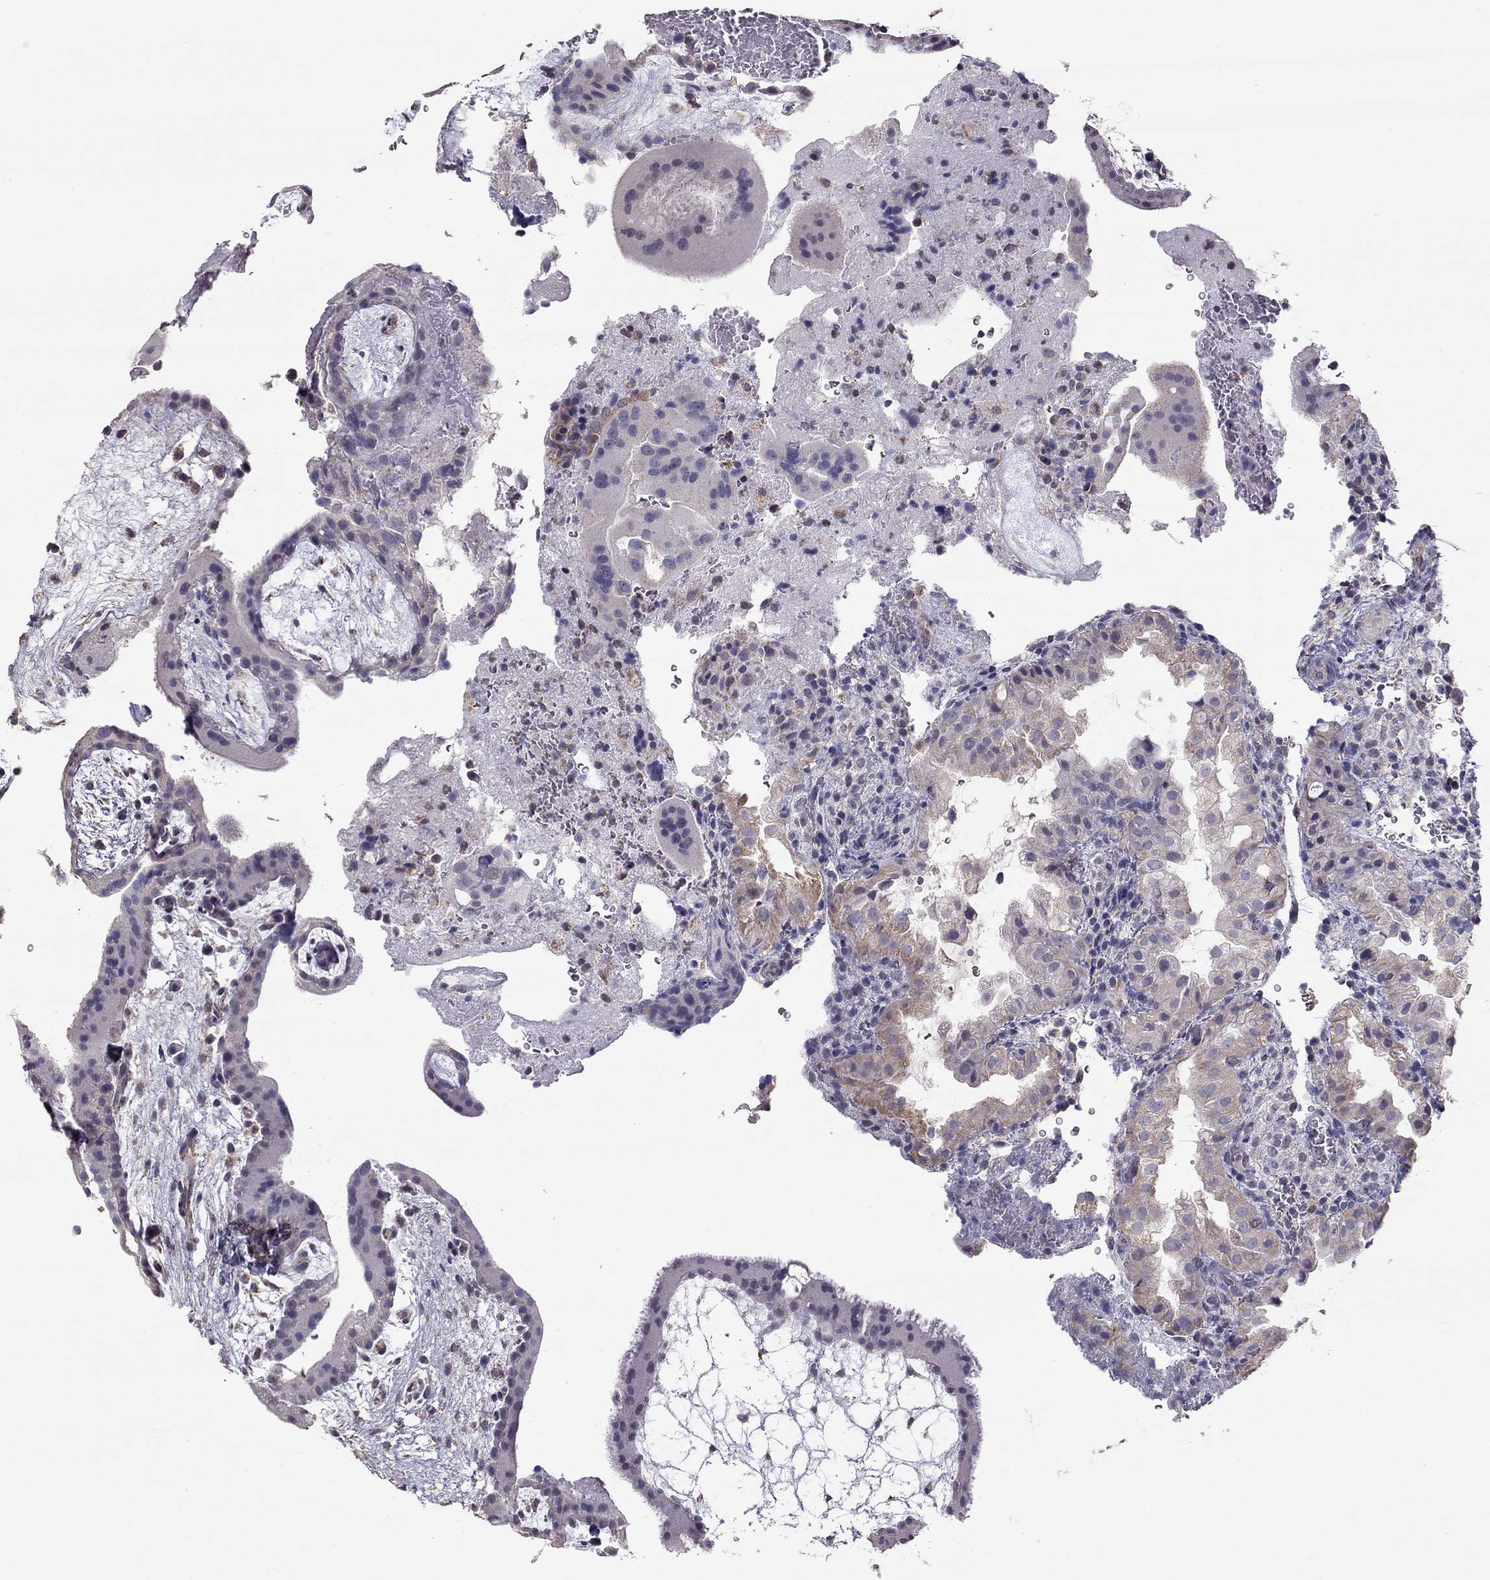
{"staining": {"intensity": "negative", "quantity": "none", "location": "none"}, "tissue": "placenta", "cell_type": "Decidual cells", "image_type": "normal", "snomed": [{"axis": "morphology", "description": "Normal tissue, NOS"}, {"axis": "topography", "description": "Placenta"}], "caption": "Micrograph shows no protein positivity in decidual cells of benign placenta.", "gene": "LRIT3", "patient": {"sex": "female", "age": 19}}